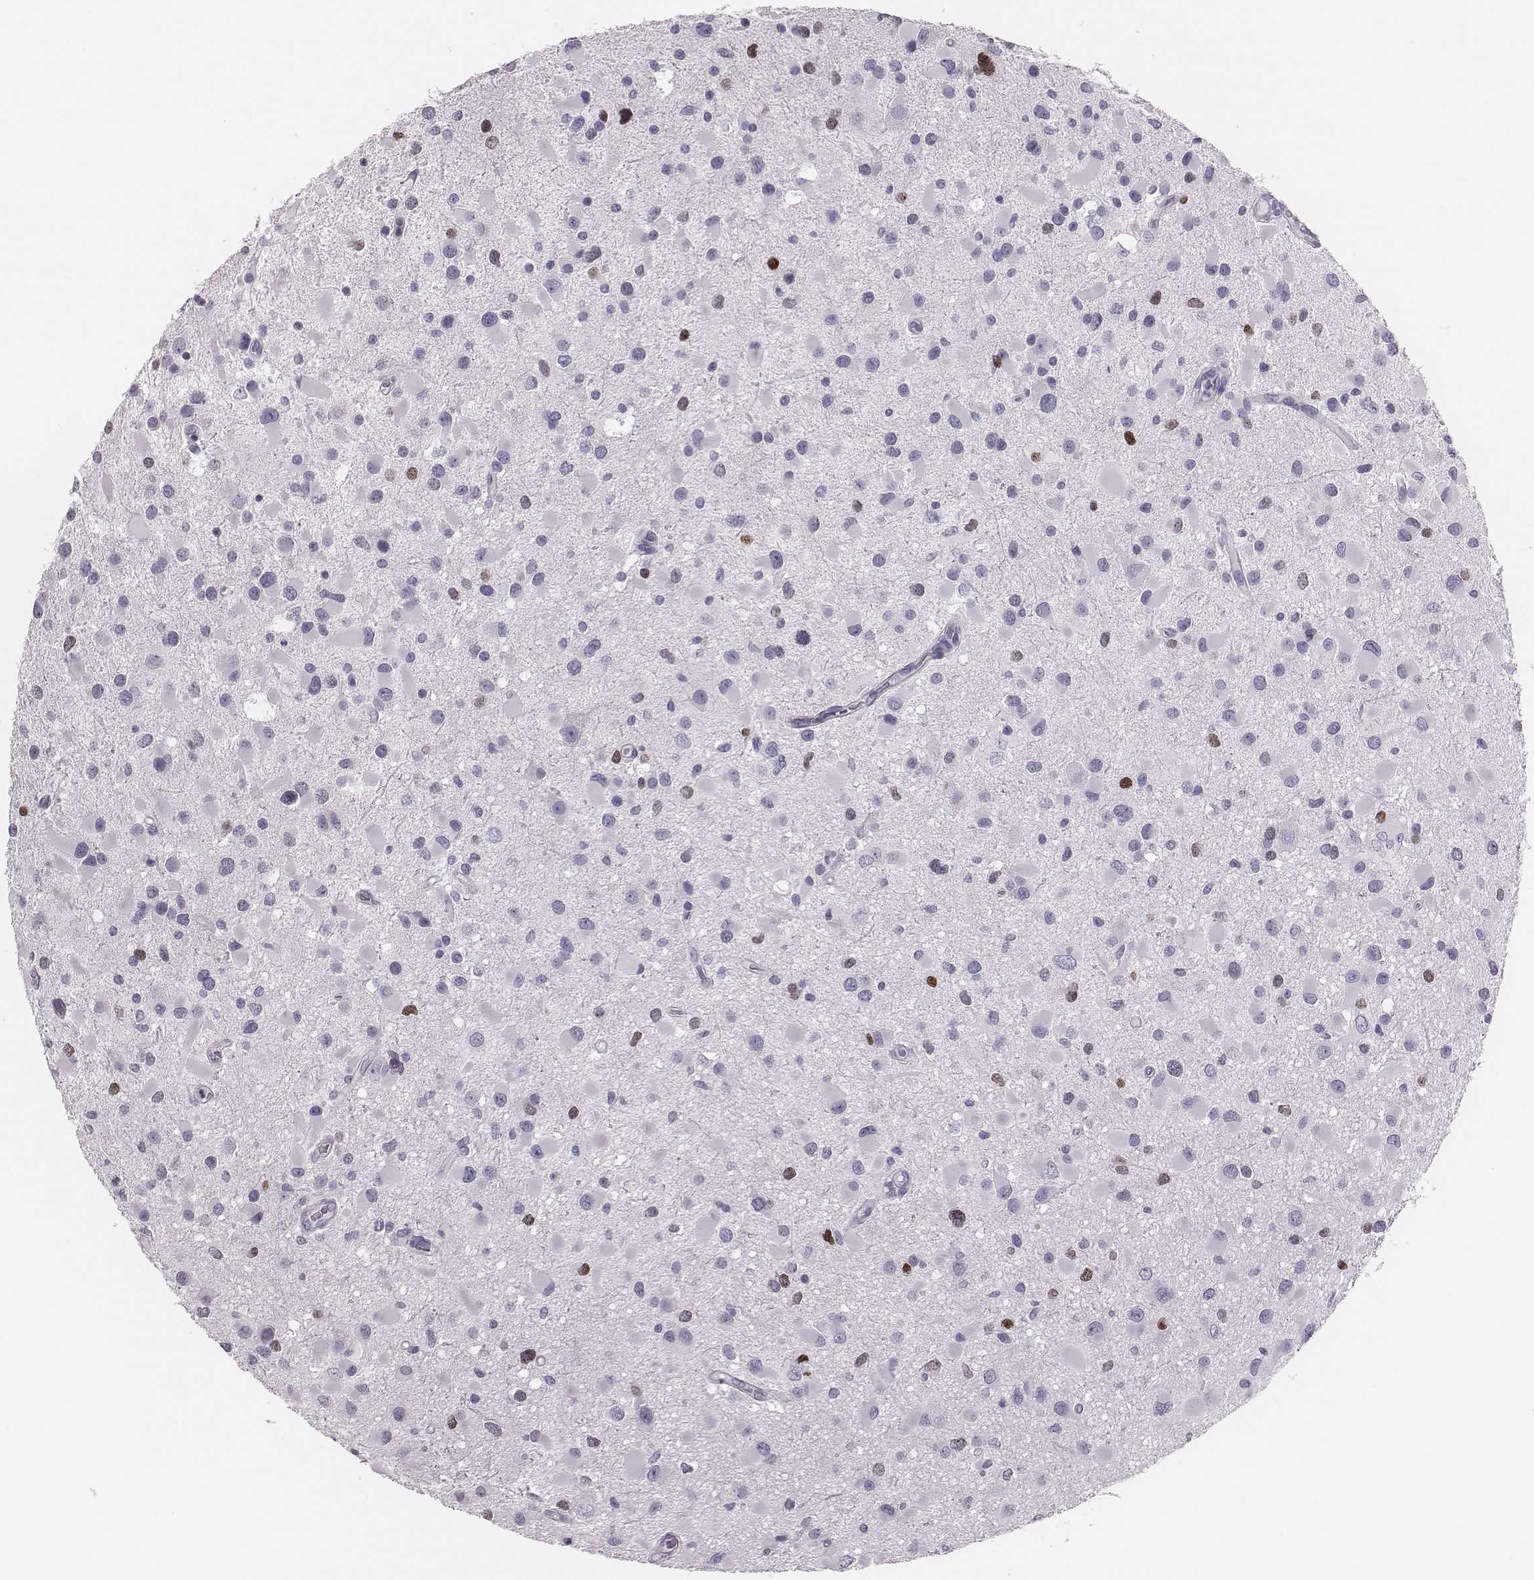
{"staining": {"intensity": "negative", "quantity": "none", "location": "none"}, "tissue": "glioma", "cell_type": "Tumor cells", "image_type": "cancer", "snomed": [{"axis": "morphology", "description": "Glioma, malignant, Low grade"}, {"axis": "topography", "description": "Brain"}], "caption": "An IHC micrograph of malignant glioma (low-grade) is shown. There is no staining in tumor cells of malignant glioma (low-grade).", "gene": "H1-6", "patient": {"sex": "female", "age": 32}}